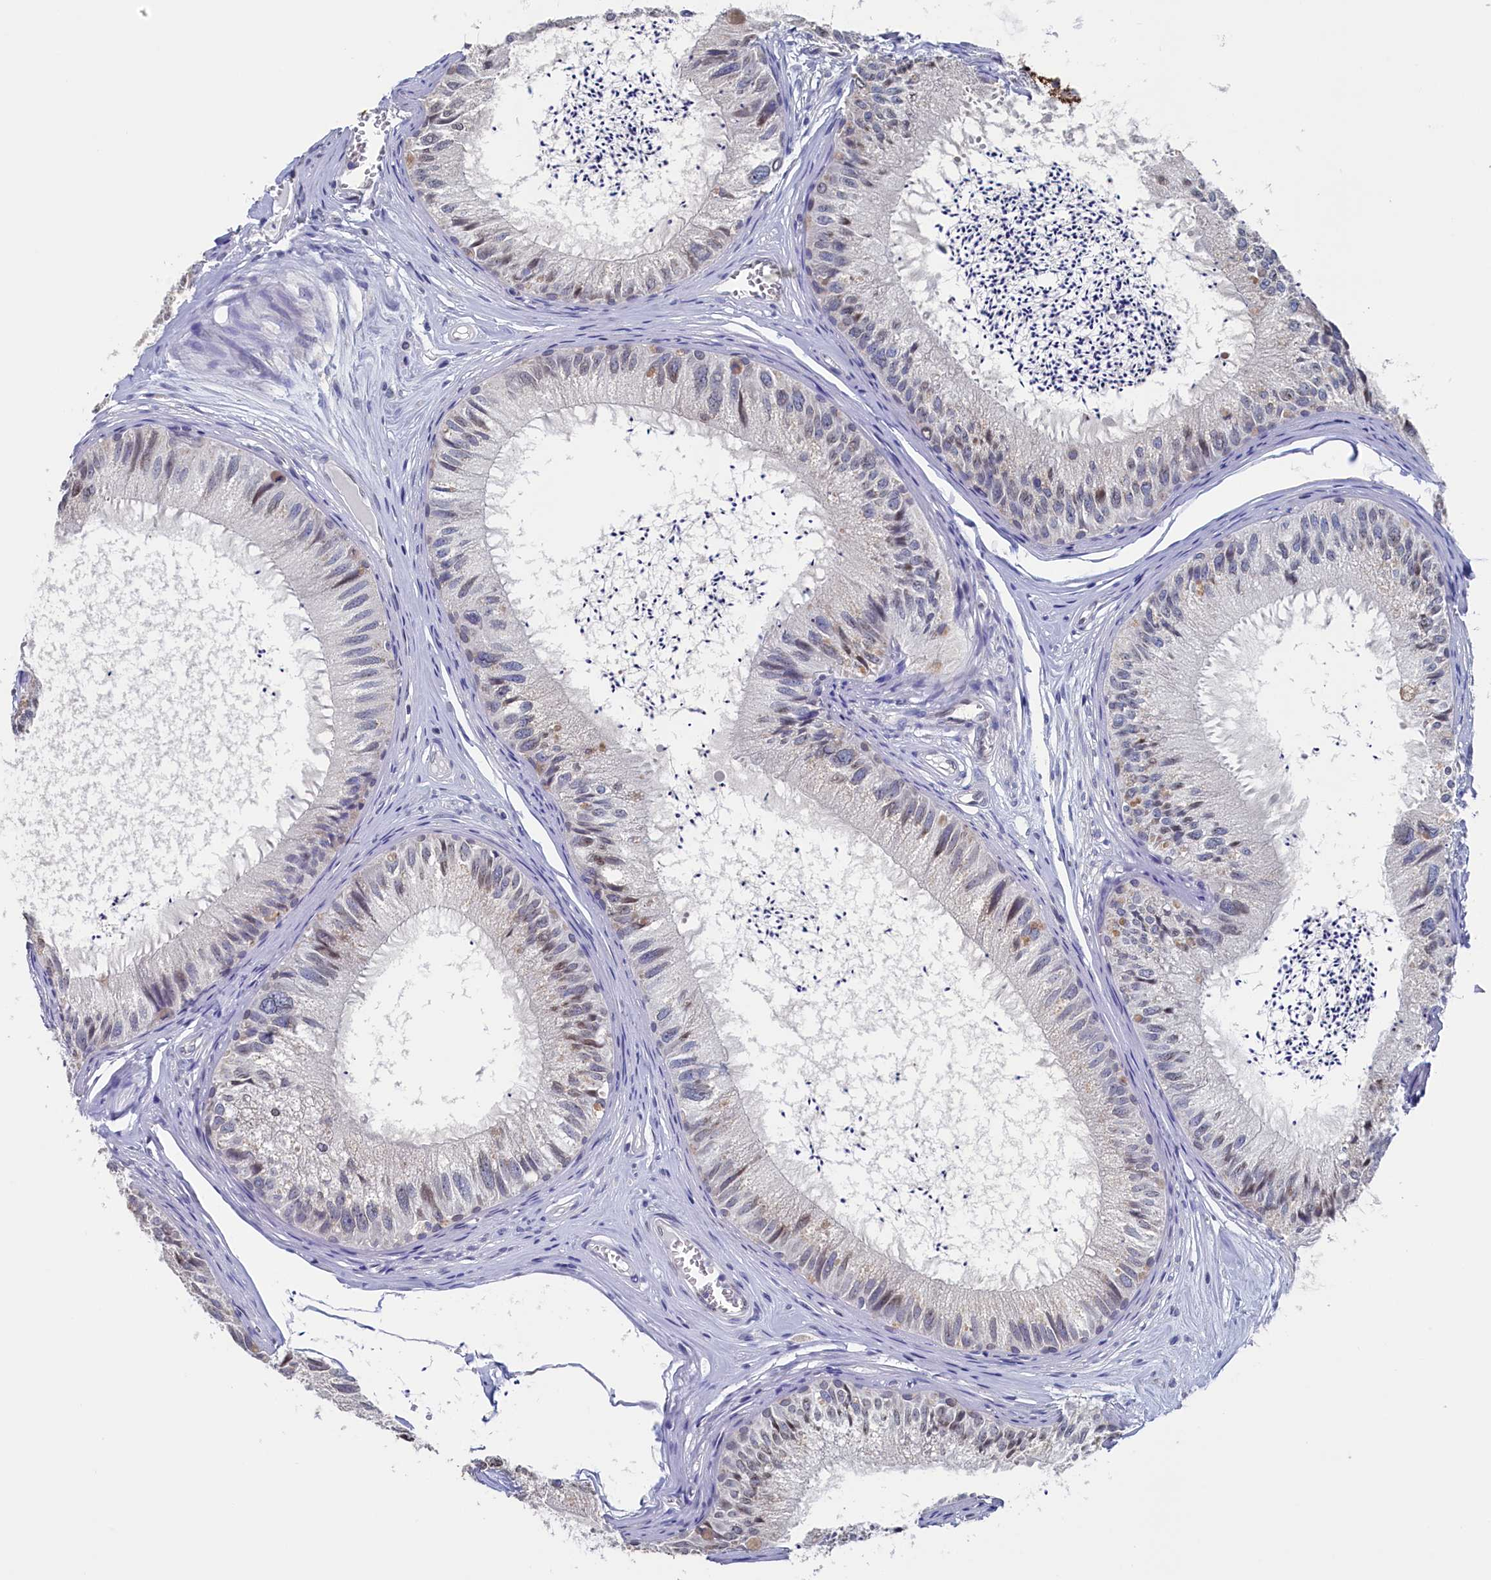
{"staining": {"intensity": "negative", "quantity": "none", "location": "none"}, "tissue": "epididymis", "cell_type": "Glandular cells", "image_type": "normal", "snomed": [{"axis": "morphology", "description": "Normal tissue, NOS"}, {"axis": "topography", "description": "Epididymis"}], "caption": "The IHC micrograph has no significant positivity in glandular cells of epididymis. Nuclei are stained in blue.", "gene": "C11orf54", "patient": {"sex": "male", "age": 79}}